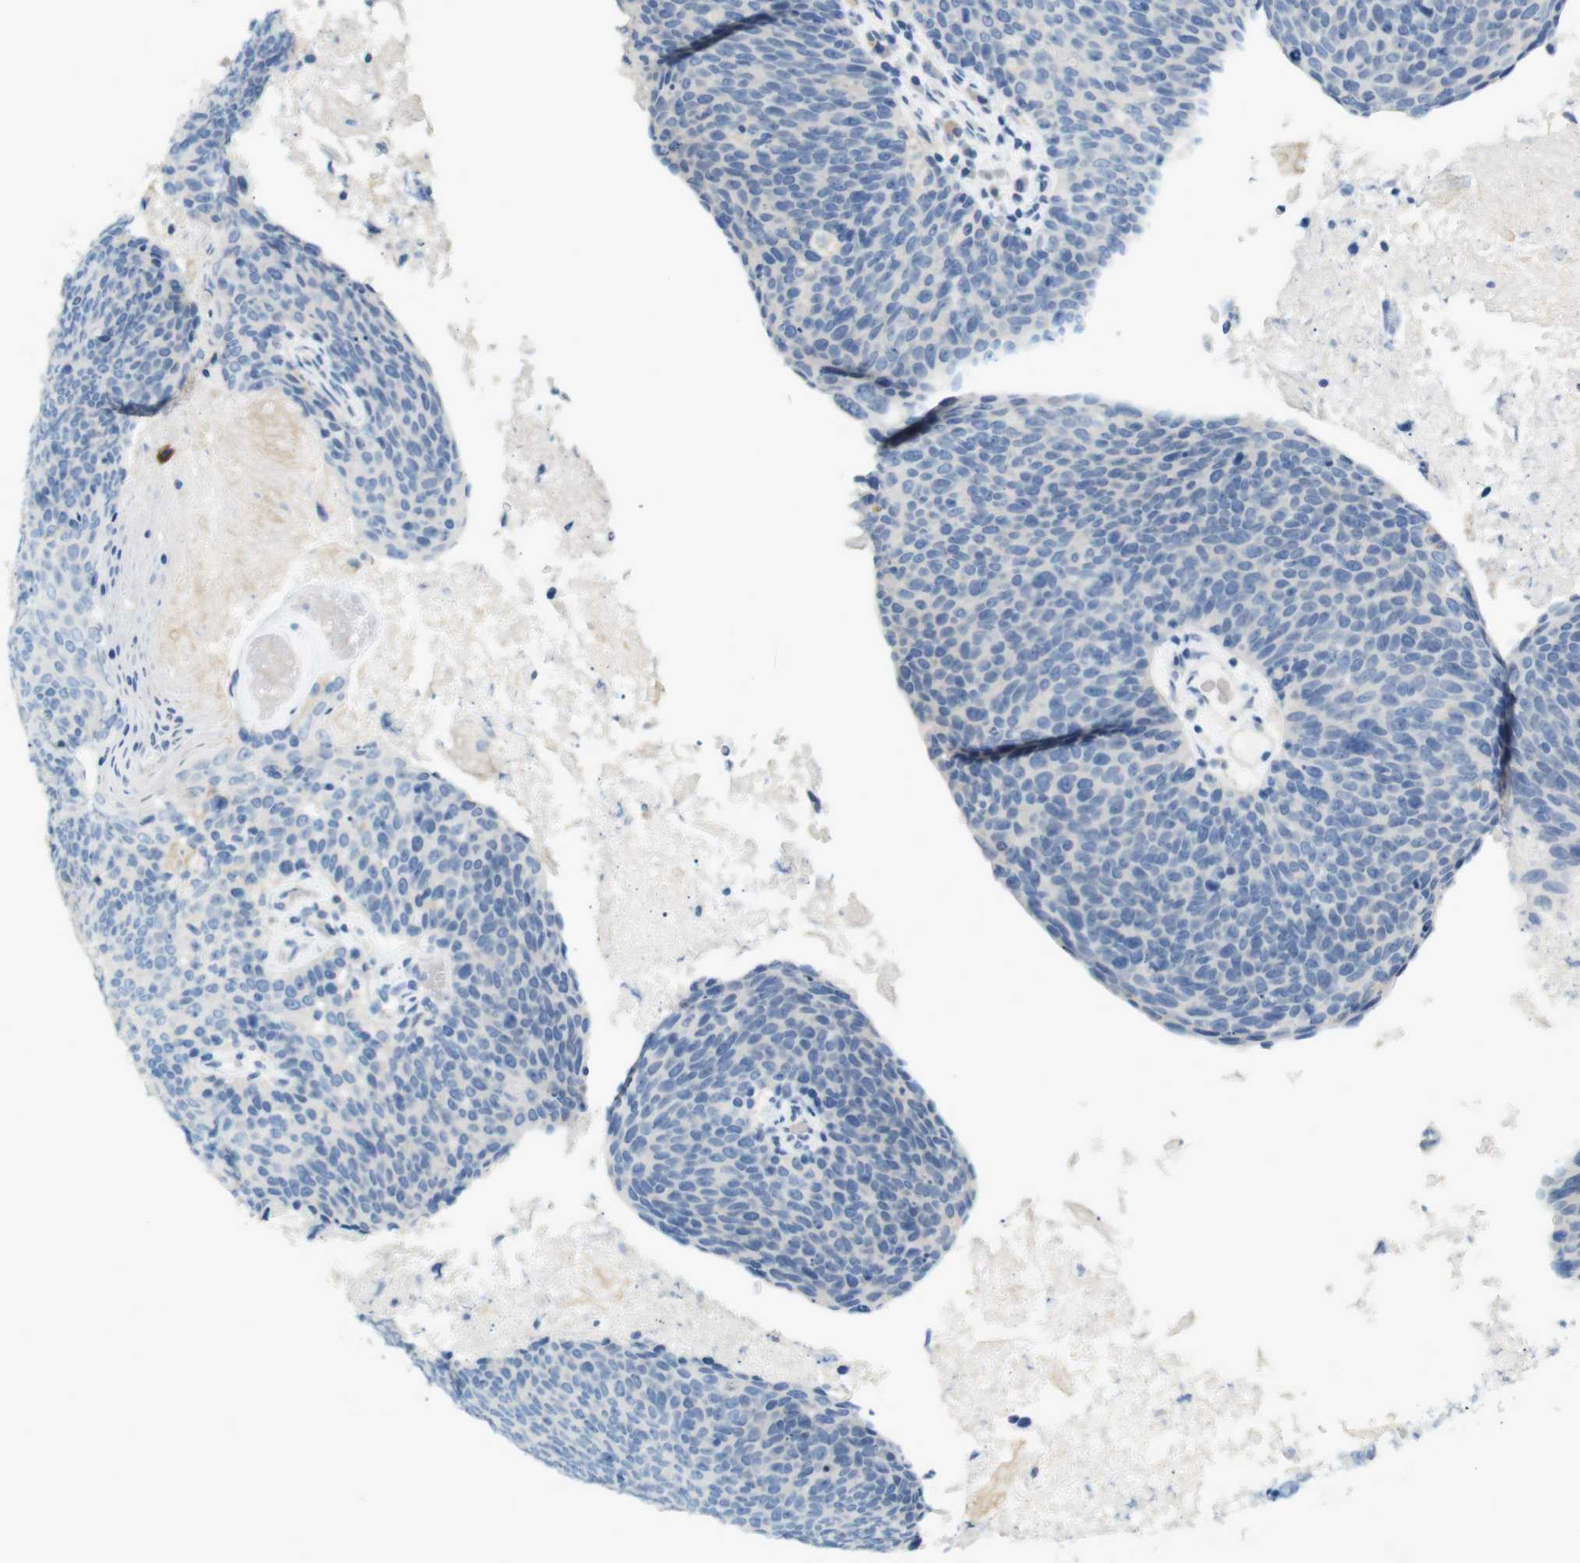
{"staining": {"intensity": "negative", "quantity": "none", "location": "none"}, "tissue": "head and neck cancer", "cell_type": "Tumor cells", "image_type": "cancer", "snomed": [{"axis": "morphology", "description": "Squamous cell carcinoma, NOS"}, {"axis": "morphology", "description": "Squamous cell carcinoma, metastatic, NOS"}, {"axis": "topography", "description": "Lymph node"}, {"axis": "topography", "description": "Head-Neck"}], "caption": "A histopathology image of human head and neck cancer is negative for staining in tumor cells. (Stains: DAB (3,3'-diaminobenzidine) immunohistochemistry with hematoxylin counter stain, Microscopy: brightfield microscopy at high magnification).", "gene": "LRRK2", "patient": {"sex": "male", "age": 62}}